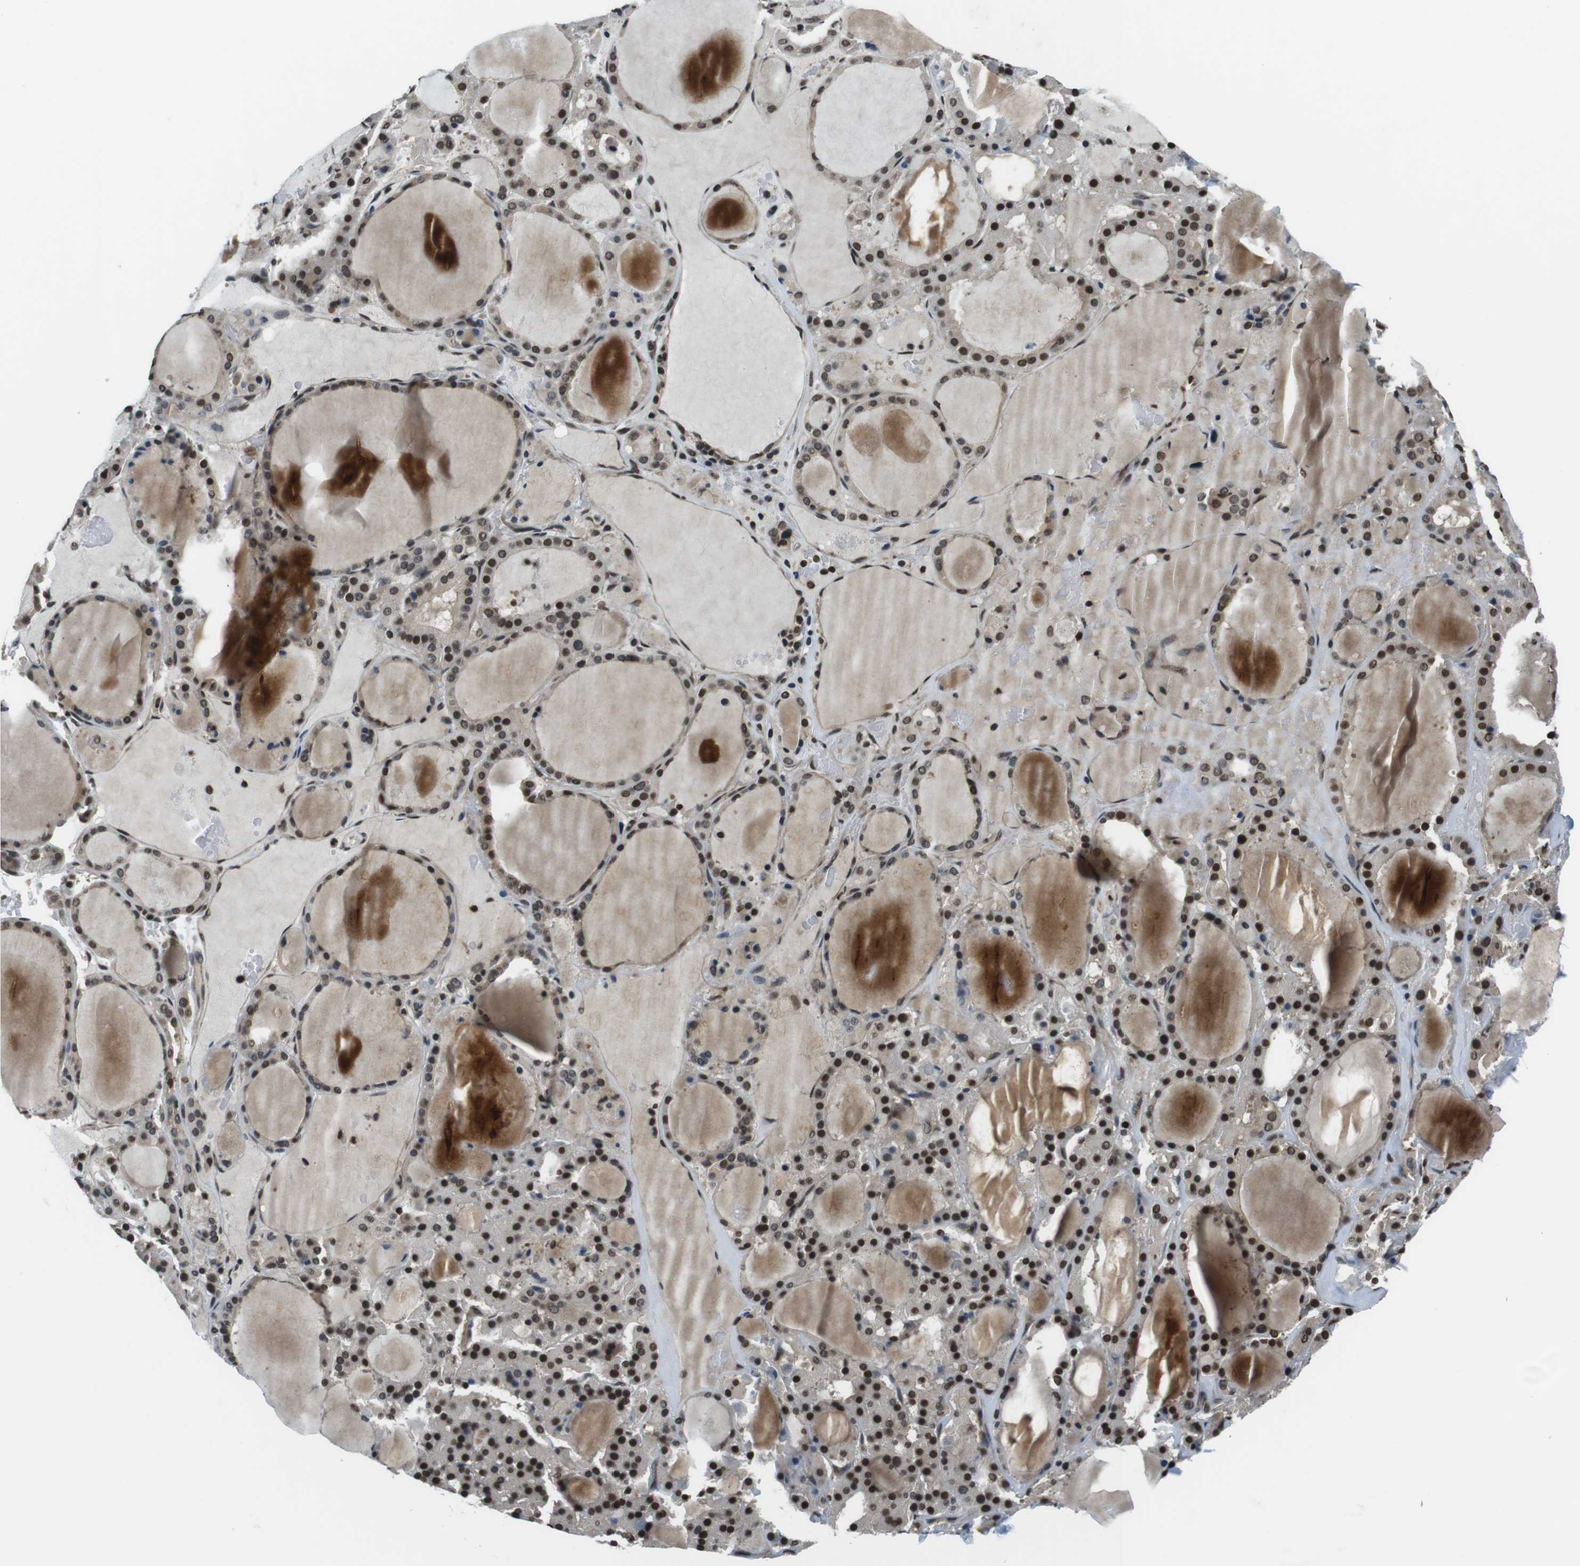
{"staining": {"intensity": "moderate", "quantity": "25%-75%", "location": "cytoplasmic/membranous,nuclear"}, "tissue": "thyroid gland", "cell_type": "Glandular cells", "image_type": "normal", "snomed": [{"axis": "morphology", "description": "Normal tissue, NOS"}, {"axis": "morphology", "description": "Carcinoma, NOS"}, {"axis": "topography", "description": "Thyroid gland"}], "caption": "This image reveals immunohistochemistry staining of normal human thyroid gland, with medium moderate cytoplasmic/membranous,nuclear expression in approximately 25%-75% of glandular cells.", "gene": "NEK4", "patient": {"sex": "female", "age": 86}}